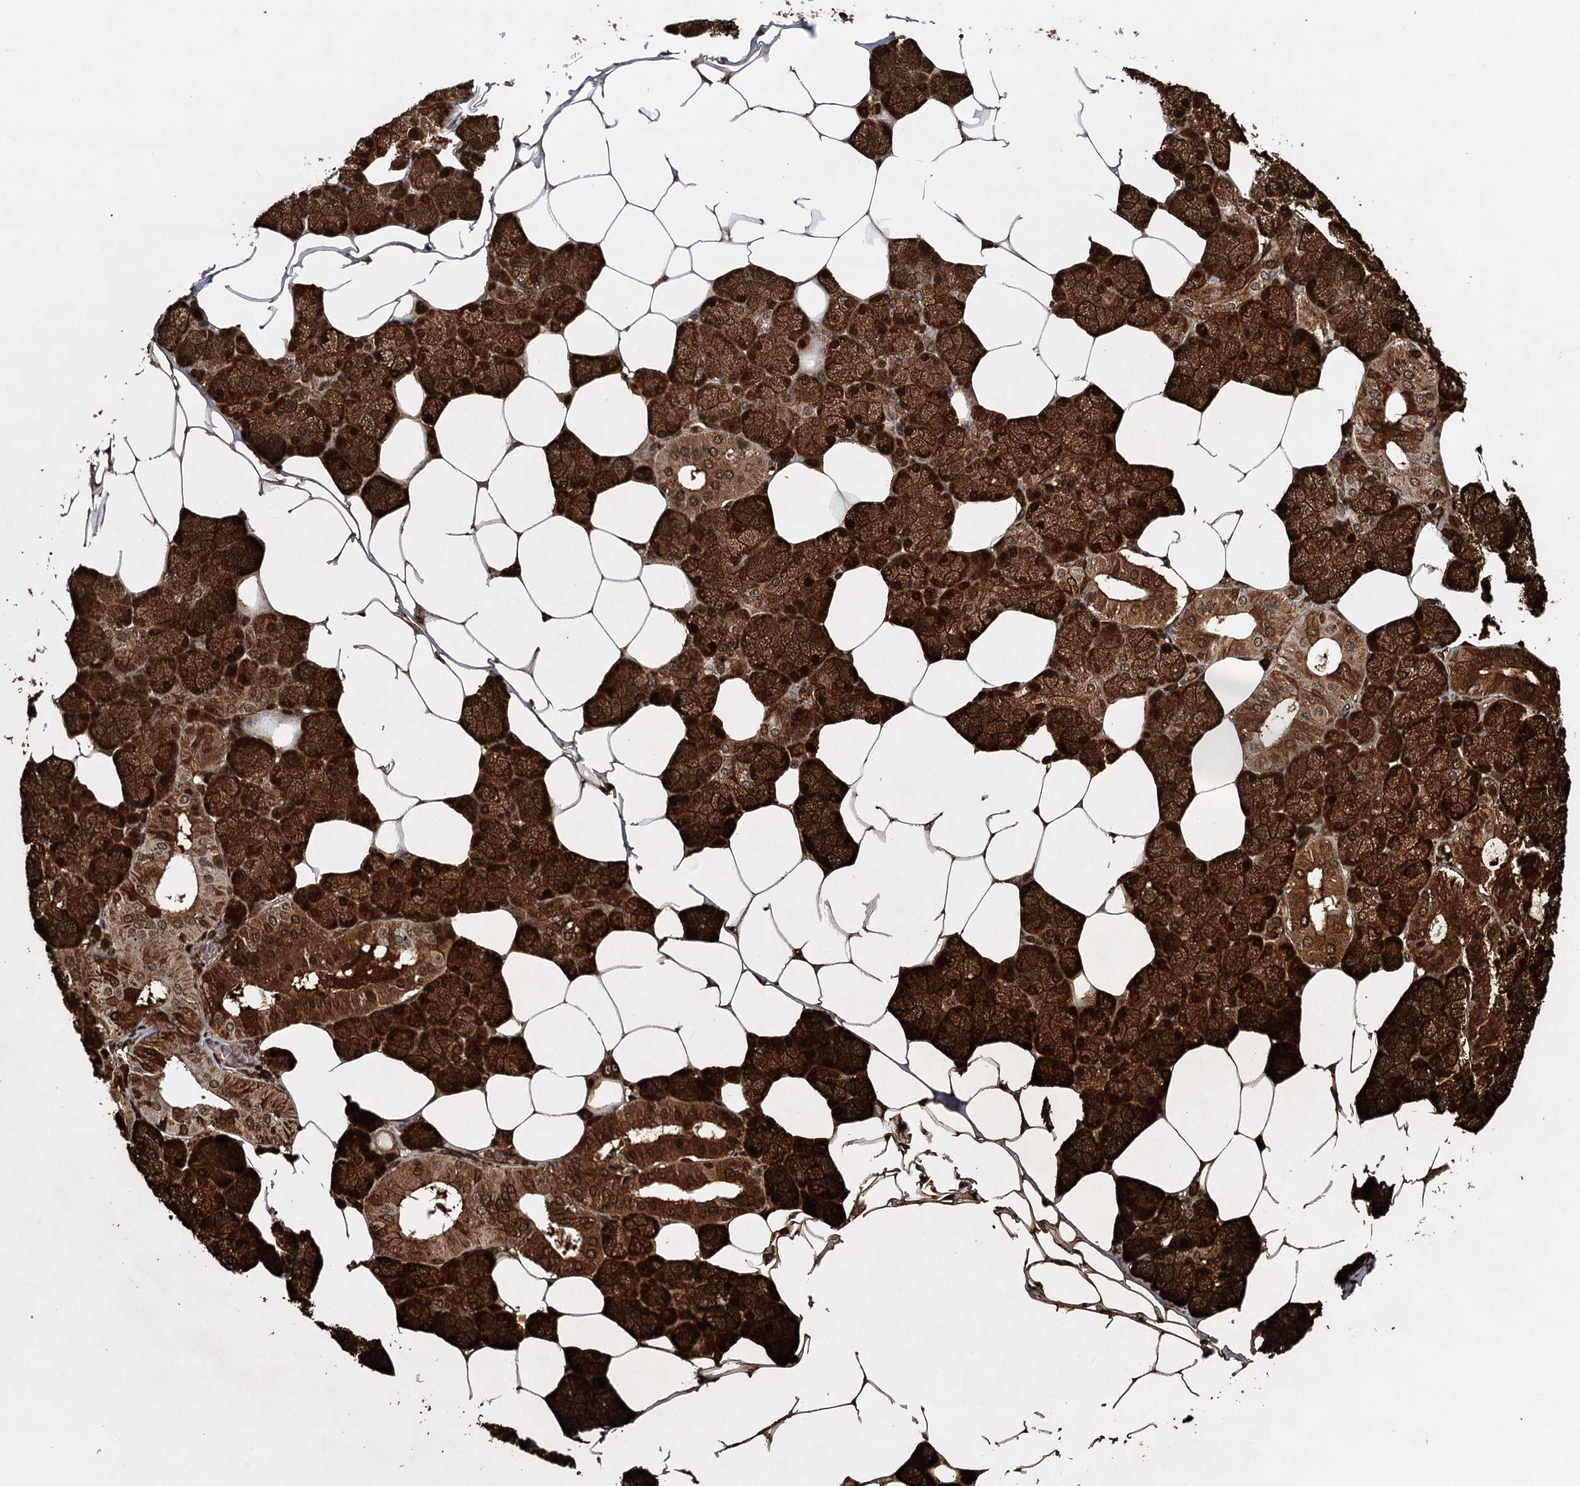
{"staining": {"intensity": "strong", "quantity": ">75%", "location": "cytoplasmic/membranous,nuclear"}, "tissue": "salivary gland", "cell_type": "Glandular cells", "image_type": "normal", "snomed": [{"axis": "morphology", "description": "Normal tissue, NOS"}, {"axis": "topography", "description": "Salivary gland"}], "caption": "Protein staining of normal salivary gland demonstrates strong cytoplasmic/membranous,nuclear expression in about >75% of glandular cells.", "gene": "MESD", "patient": {"sex": "male", "age": 62}}